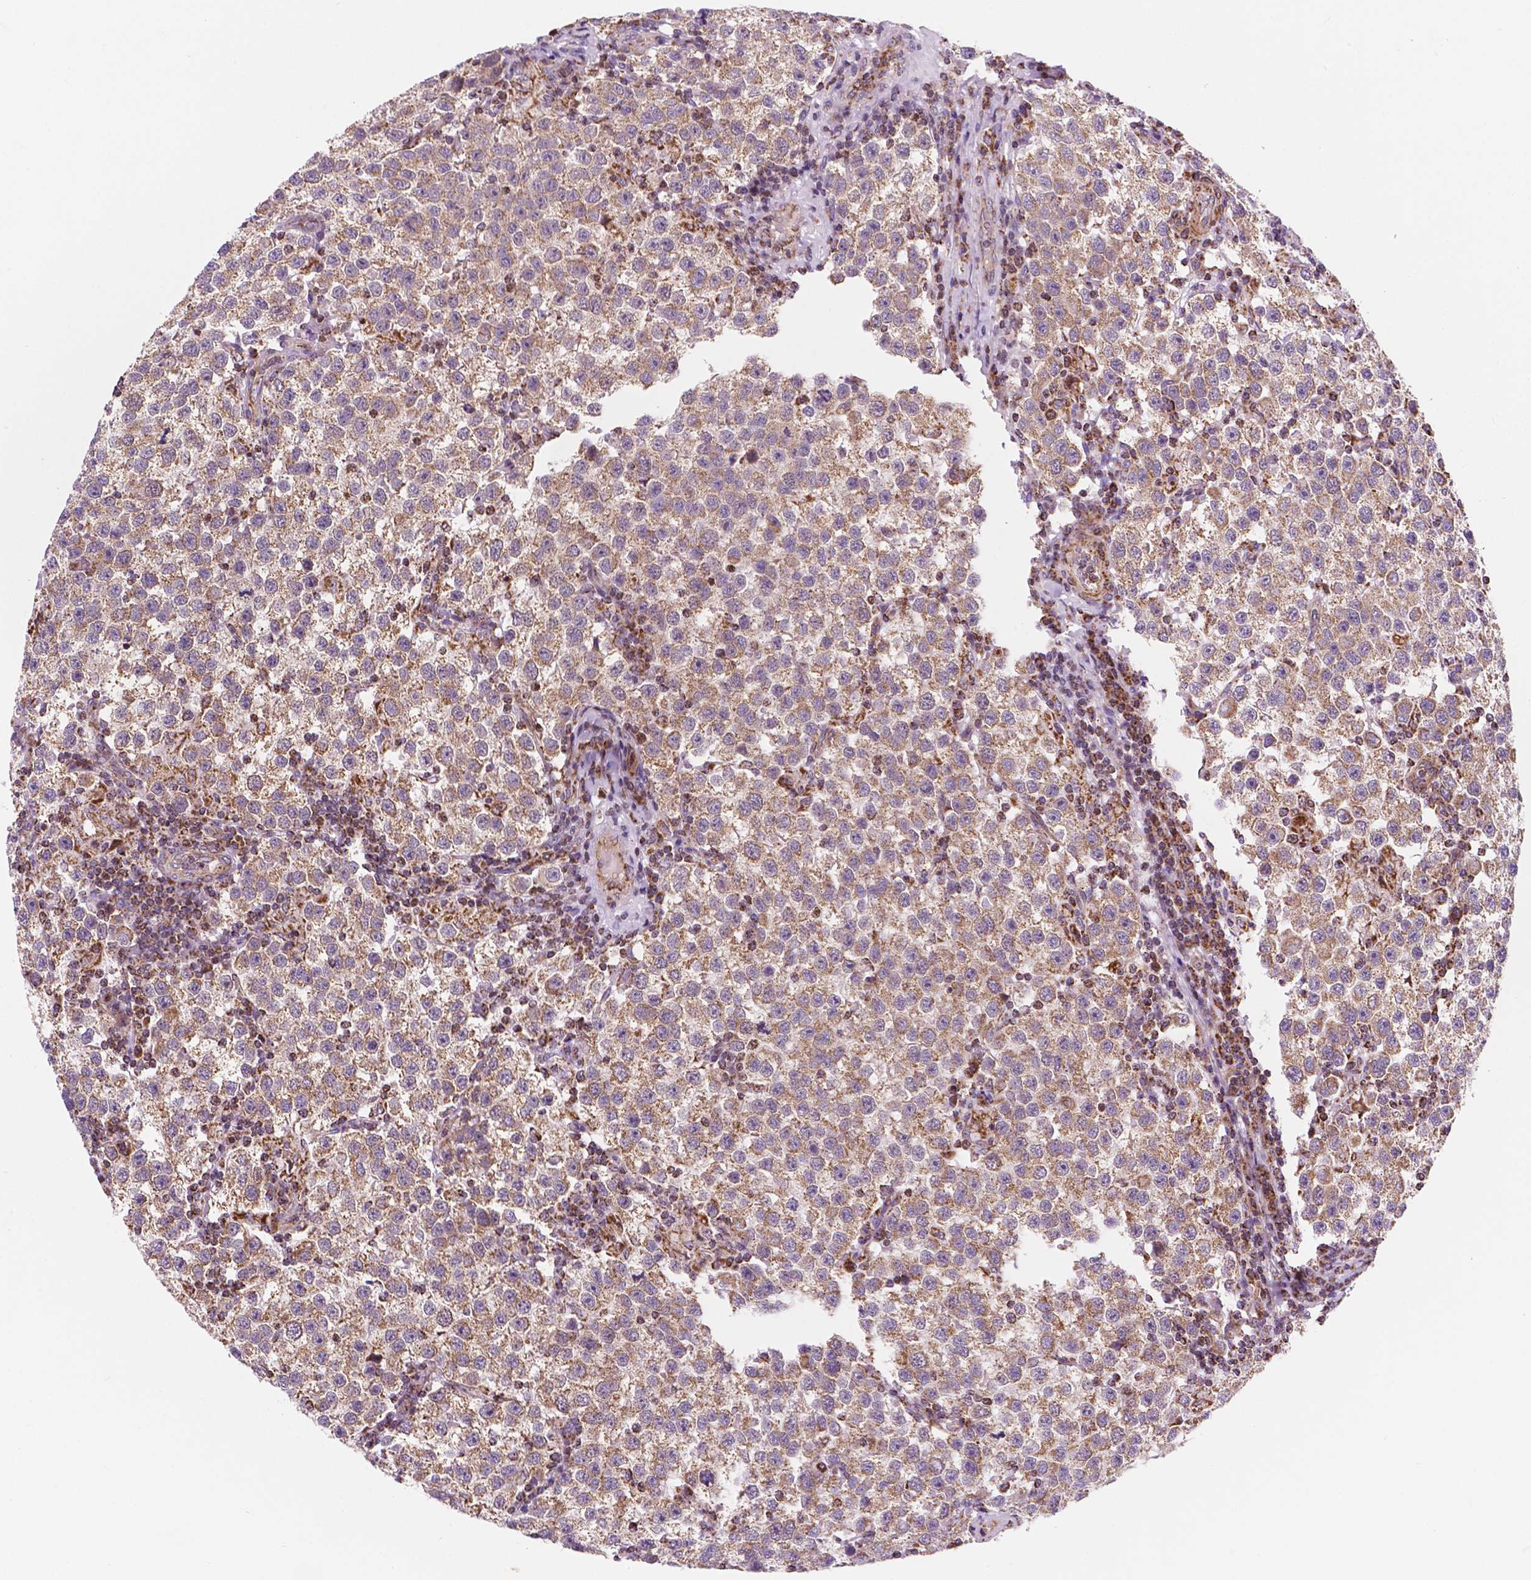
{"staining": {"intensity": "moderate", "quantity": ">75%", "location": "cytoplasmic/membranous"}, "tissue": "testis cancer", "cell_type": "Tumor cells", "image_type": "cancer", "snomed": [{"axis": "morphology", "description": "Seminoma, NOS"}, {"axis": "topography", "description": "Testis"}], "caption": "Protein staining of testis cancer tissue shows moderate cytoplasmic/membranous staining in approximately >75% of tumor cells.", "gene": "GEMIN4", "patient": {"sex": "male", "age": 37}}